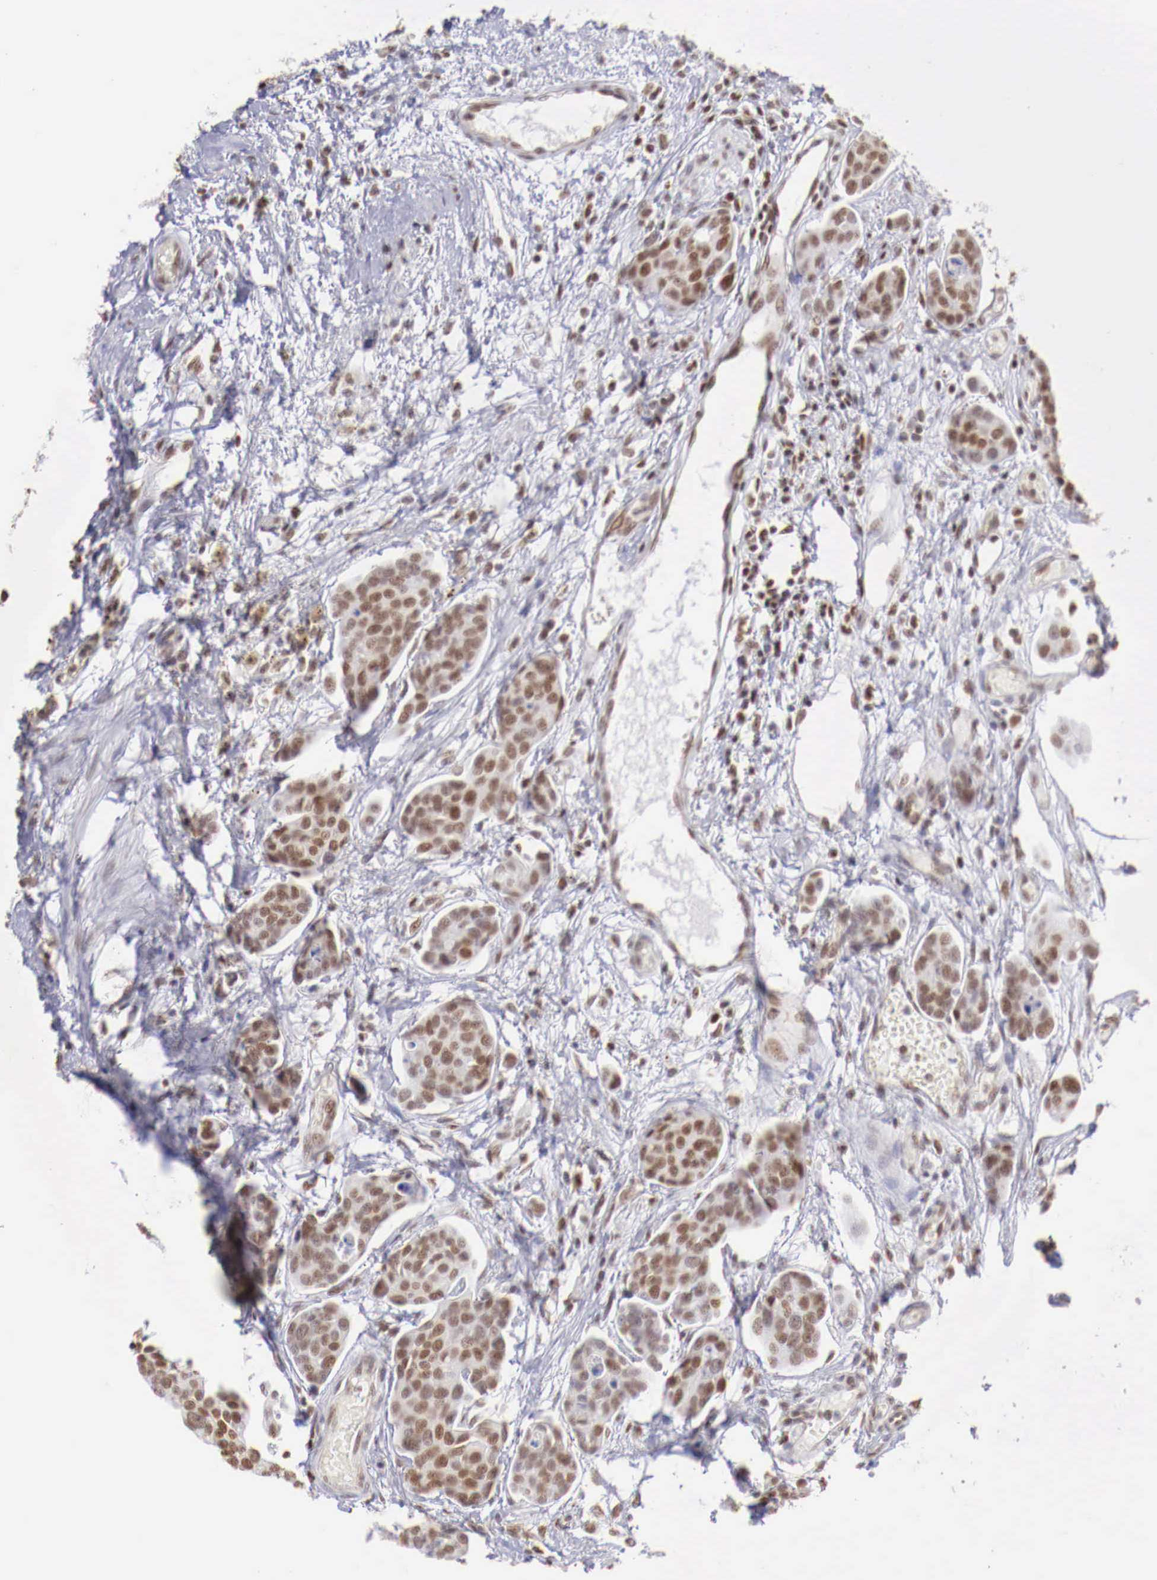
{"staining": {"intensity": "moderate", "quantity": ">75%", "location": "nuclear"}, "tissue": "urothelial cancer", "cell_type": "Tumor cells", "image_type": "cancer", "snomed": [{"axis": "morphology", "description": "Urothelial carcinoma, High grade"}, {"axis": "topography", "description": "Urinary bladder"}], "caption": "Urothelial carcinoma (high-grade) stained with immunohistochemistry displays moderate nuclear positivity in about >75% of tumor cells.", "gene": "MAX", "patient": {"sex": "male", "age": 78}}